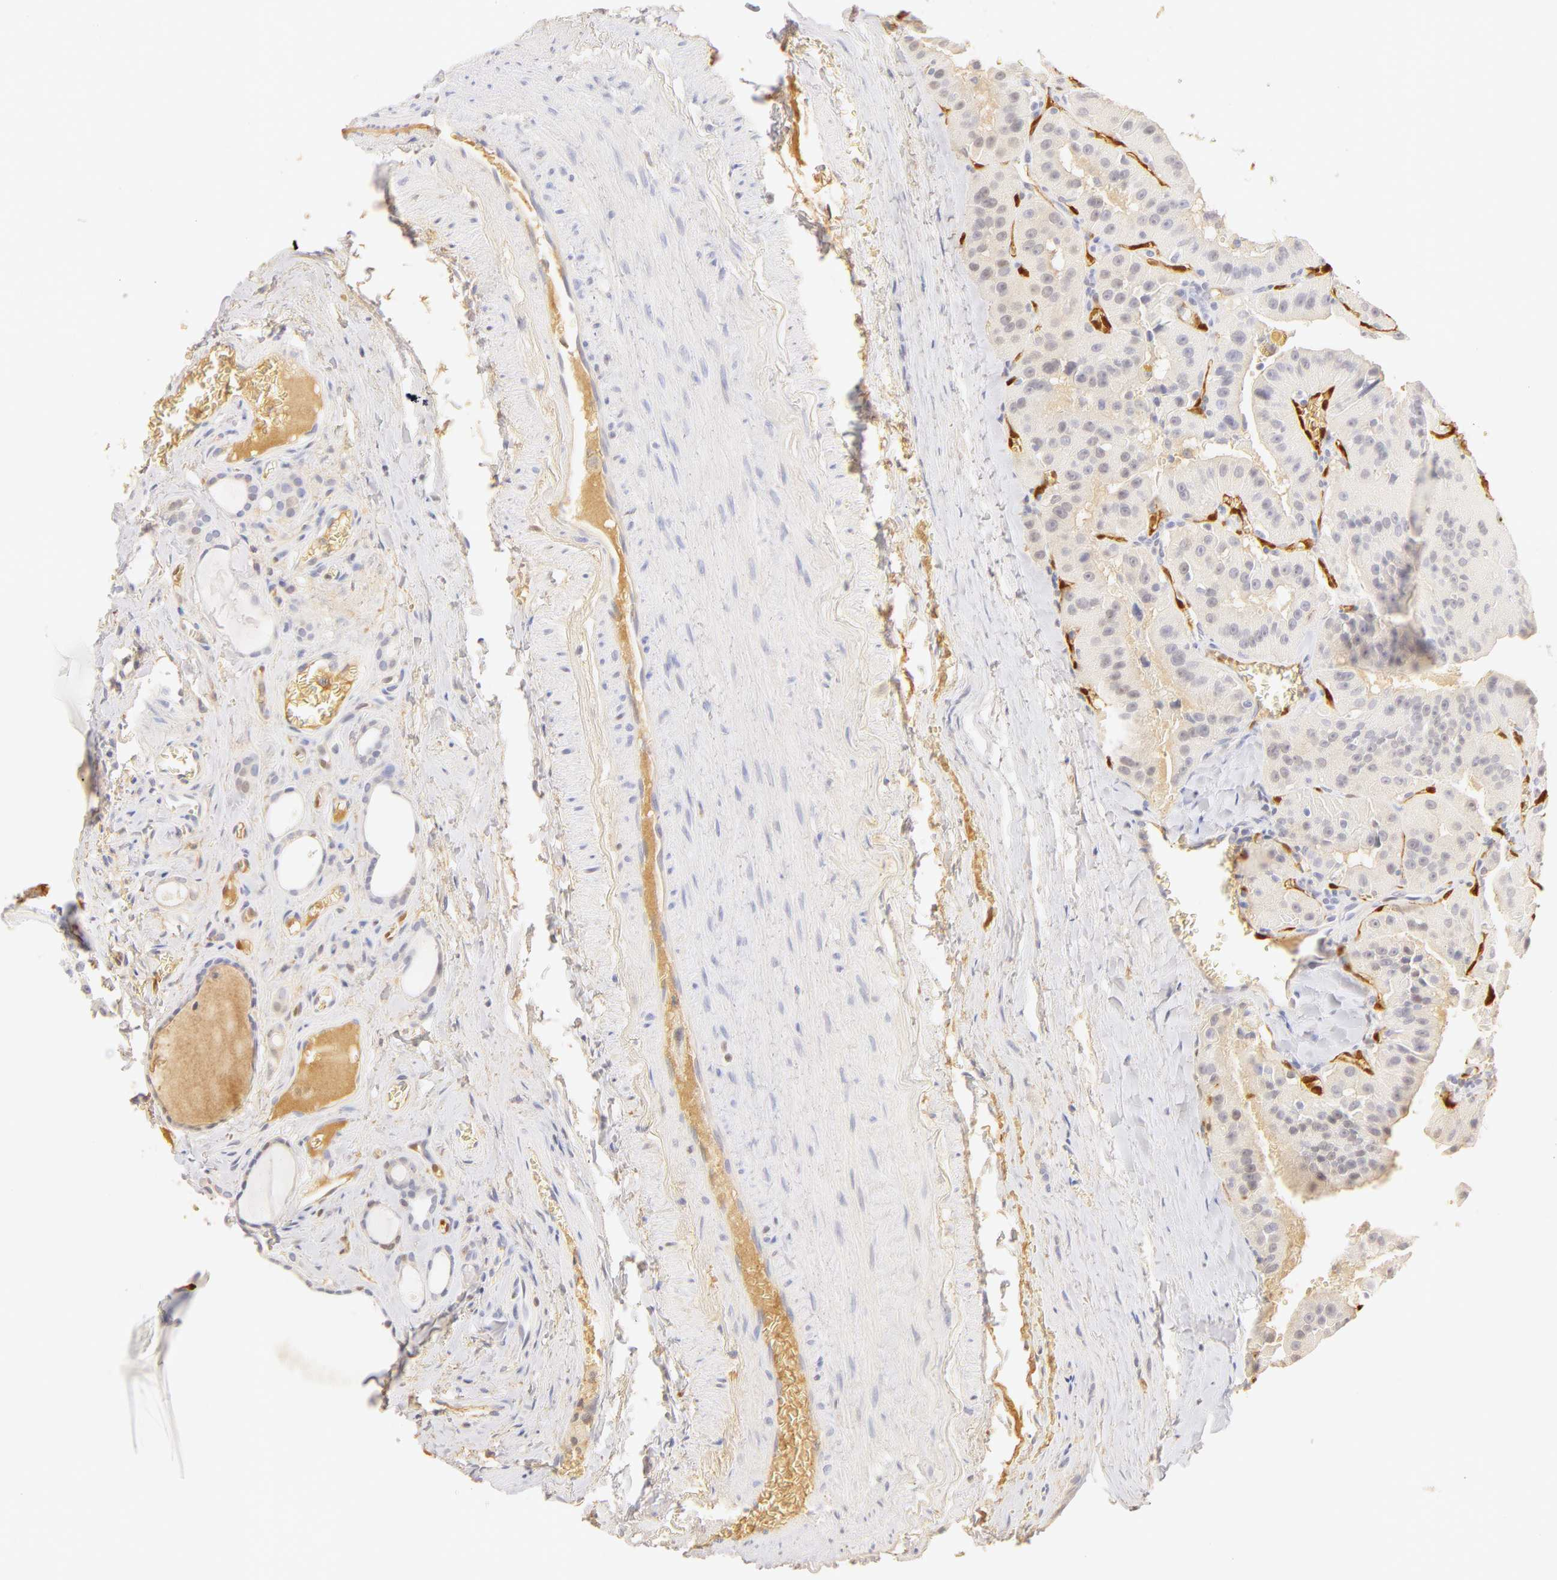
{"staining": {"intensity": "negative", "quantity": "none", "location": "none"}, "tissue": "thyroid cancer", "cell_type": "Tumor cells", "image_type": "cancer", "snomed": [{"axis": "morphology", "description": "Carcinoma, NOS"}, {"axis": "topography", "description": "Thyroid gland"}], "caption": "A high-resolution histopathology image shows IHC staining of carcinoma (thyroid), which shows no significant expression in tumor cells.", "gene": "CA2", "patient": {"sex": "male", "age": 76}}